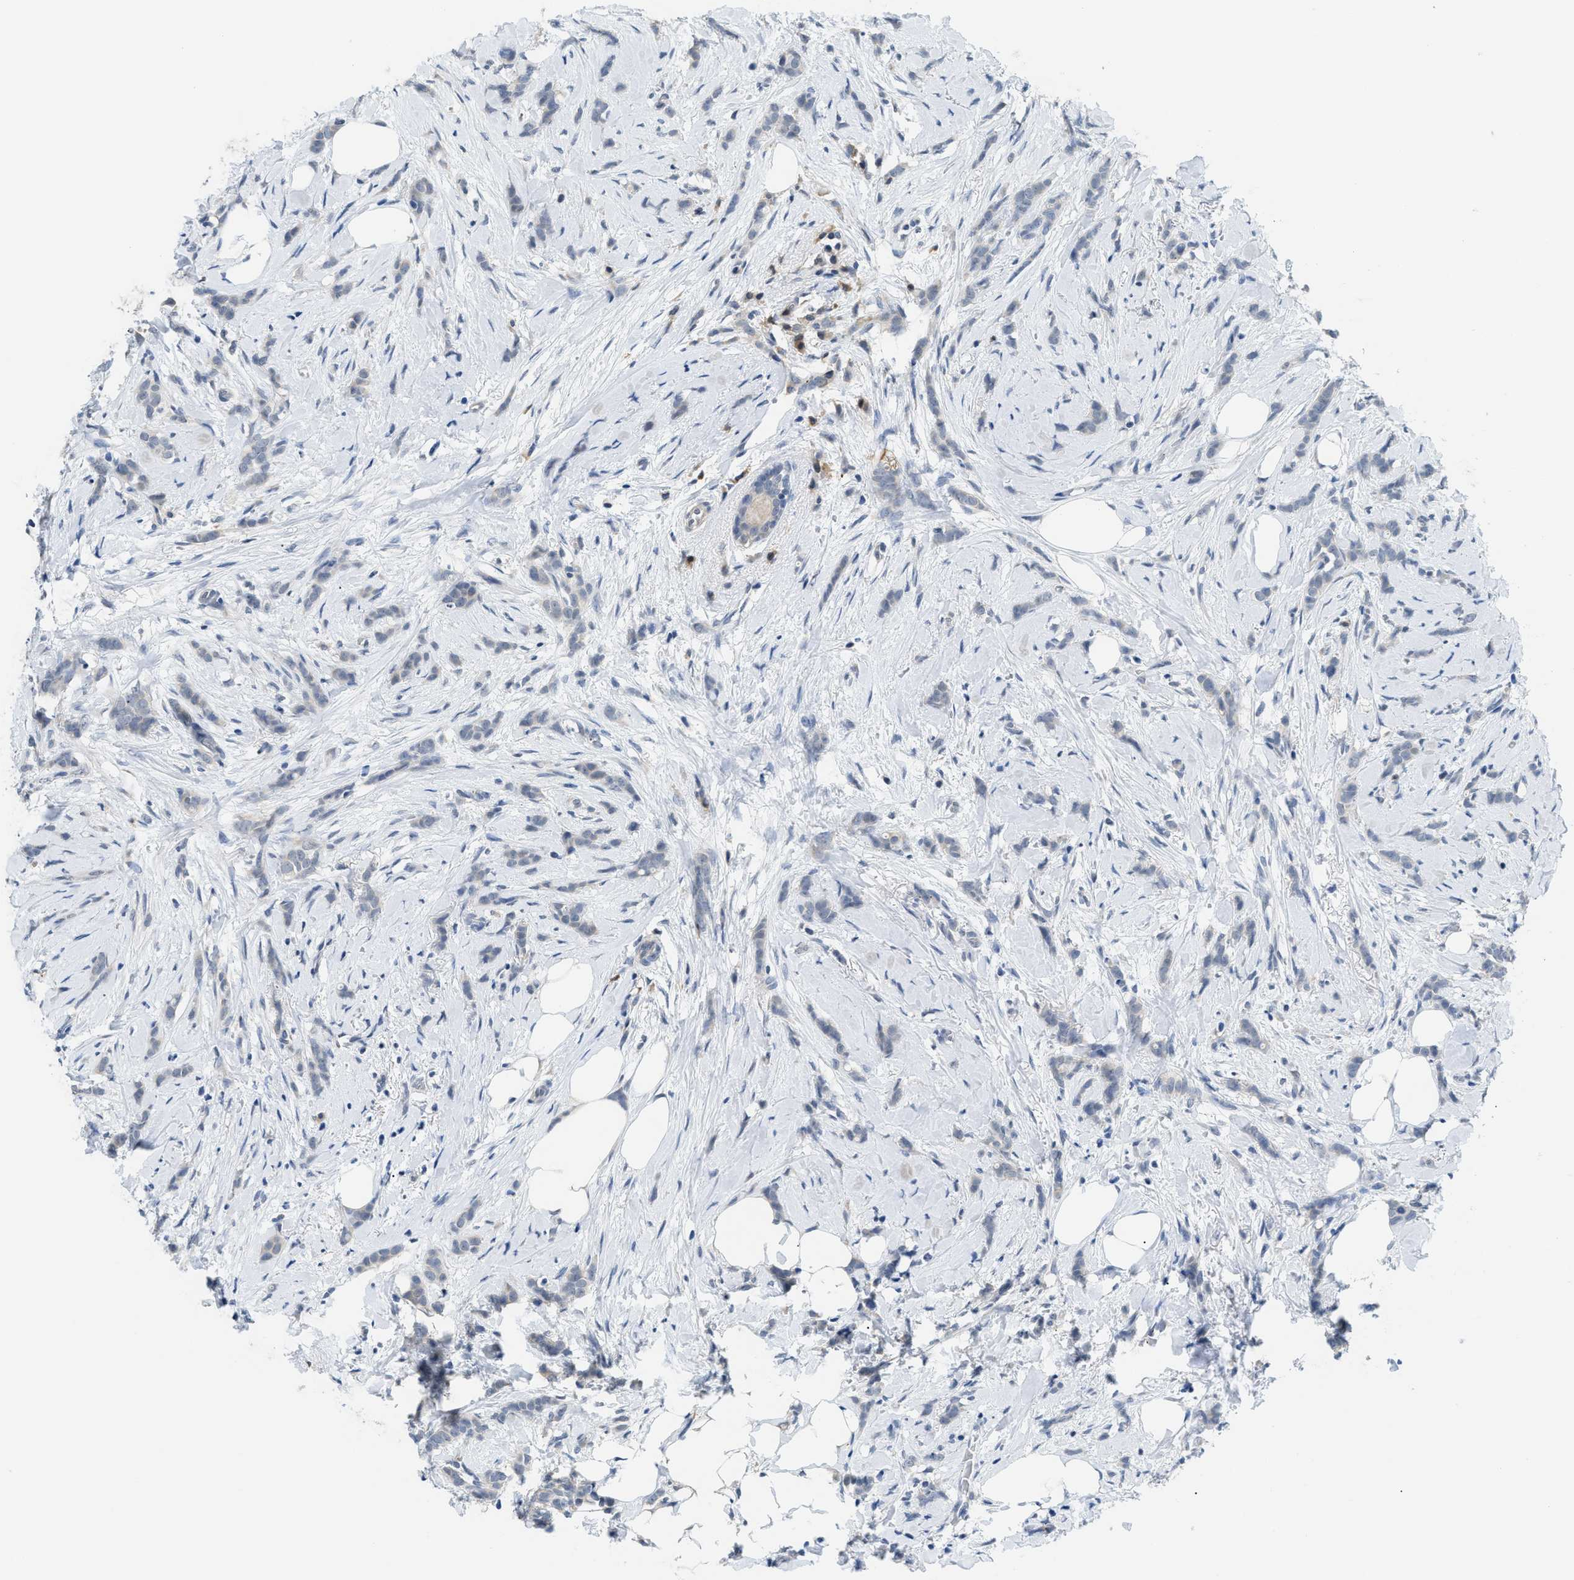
{"staining": {"intensity": "negative", "quantity": "none", "location": "none"}, "tissue": "breast cancer", "cell_type": "Tumor cells", "image_type": "cancer", "snomed": [{"axis": "morphology", "description": "Lobular carcinoma, in situ"}, {"axis": "morphology", "description": "Lobular carcinoma"}, {"axis": "topography", "description": "Breast"}], "caption": "IHC histopathology image of breast lobular carcinoma stained for a protein (brown), which demonstrates no positivity in tumor cells.", "gene": "PSAT1", "patient": {"sex": "female", "age": 41}}